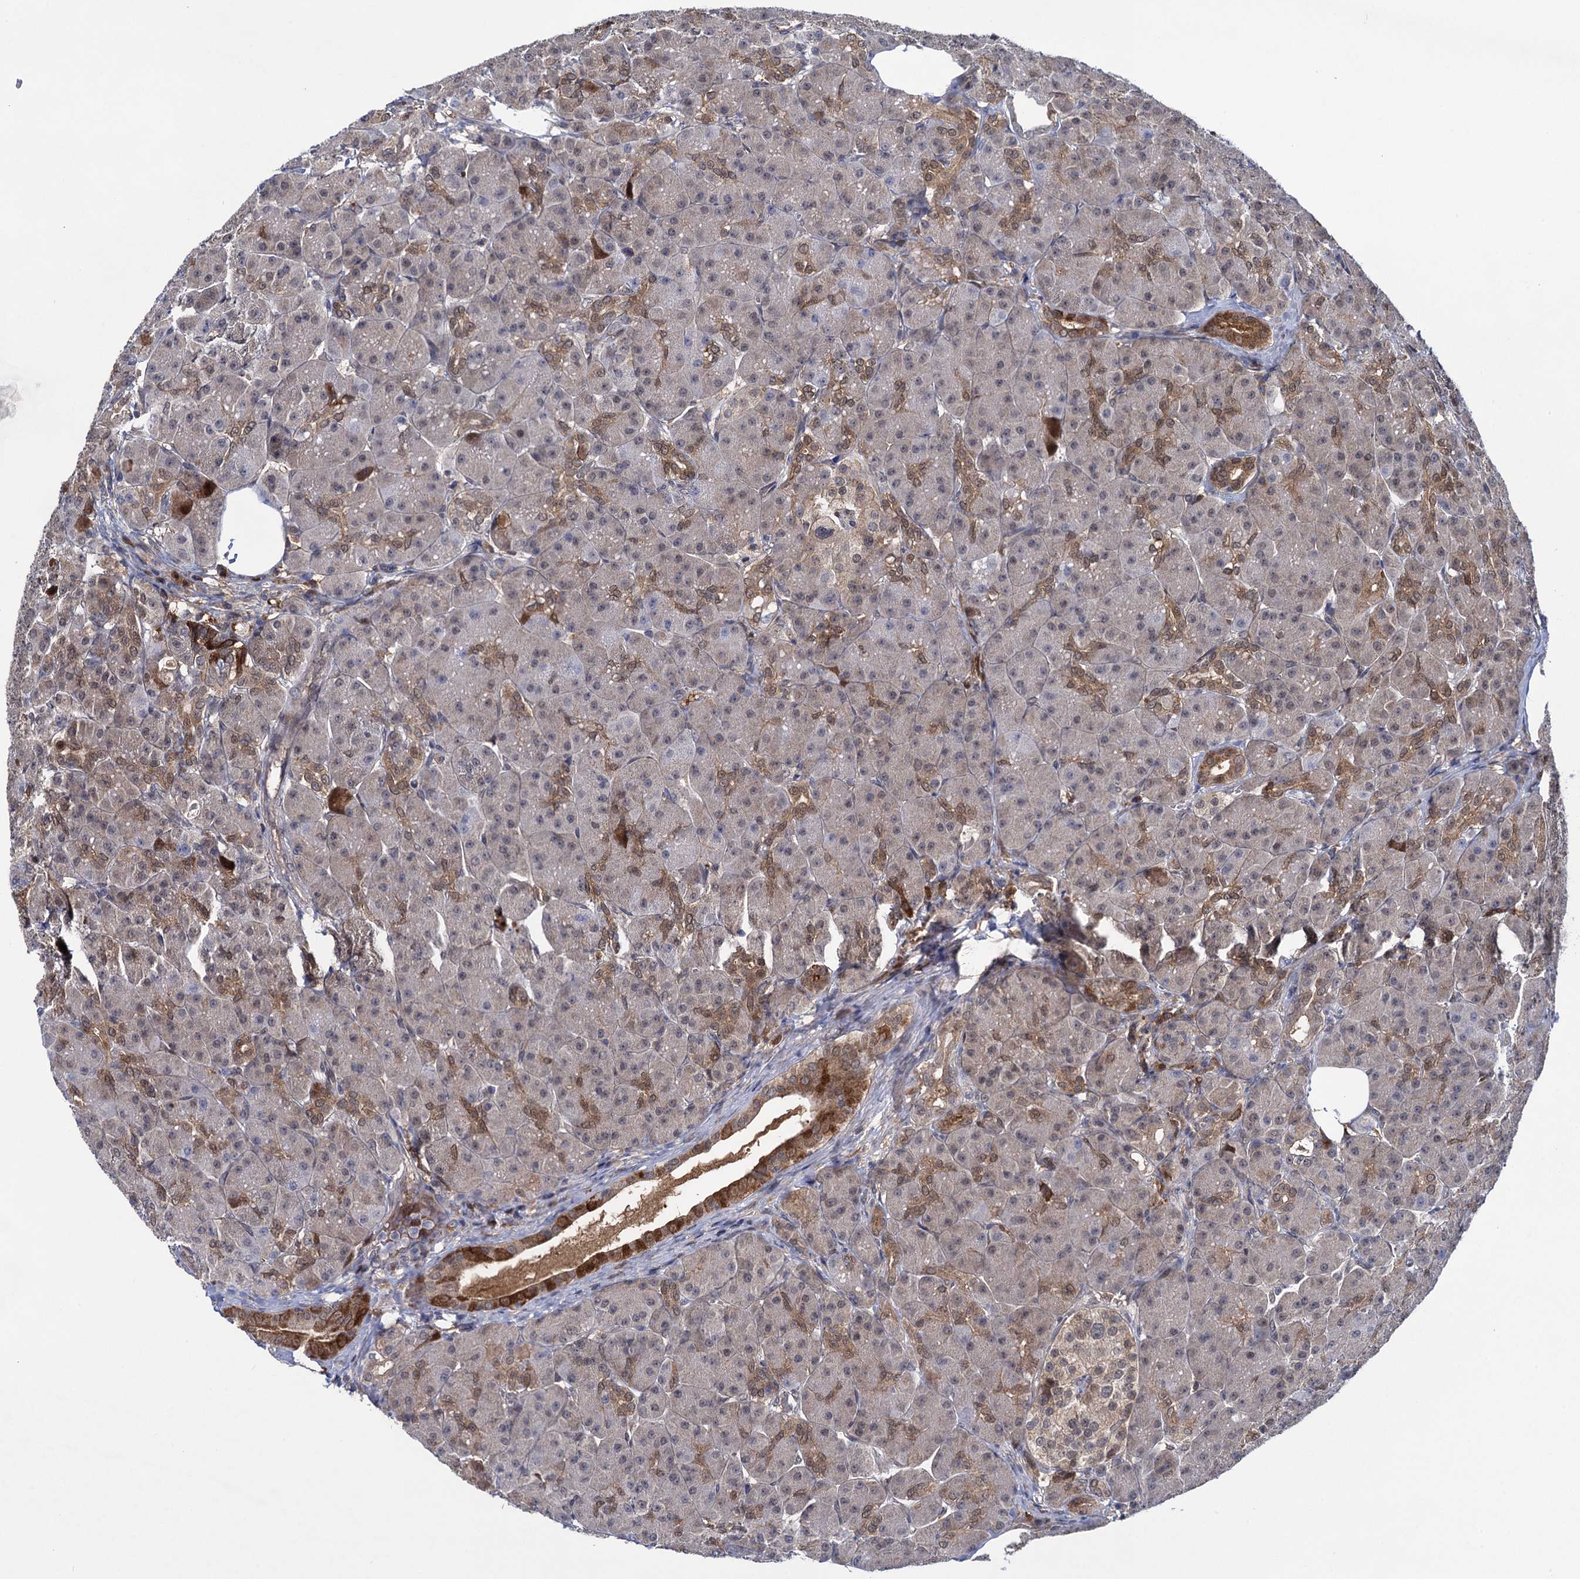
{"staining": {"intensity": "moderate", "quantity": "25%-75%", "location": "cytoplasmic/membranous"}, "tissue": "pancreas", "cell_type": "Exocrine glandular cells", "image_type": "normal", "snomed": [{"axis": "morphology", "description": "Normal tissue, NOS"}, {"axis": "topography", "description": "Pancreas"}], "caption": "Brown immunohistochemical staining in normal human pancreas displays moderate cytoplasmic/membranous staining in approximately 25%-75% of exocrine glandular cells.", "gene": "GLO1", "patient": {"sex": "male", "age": 63}}